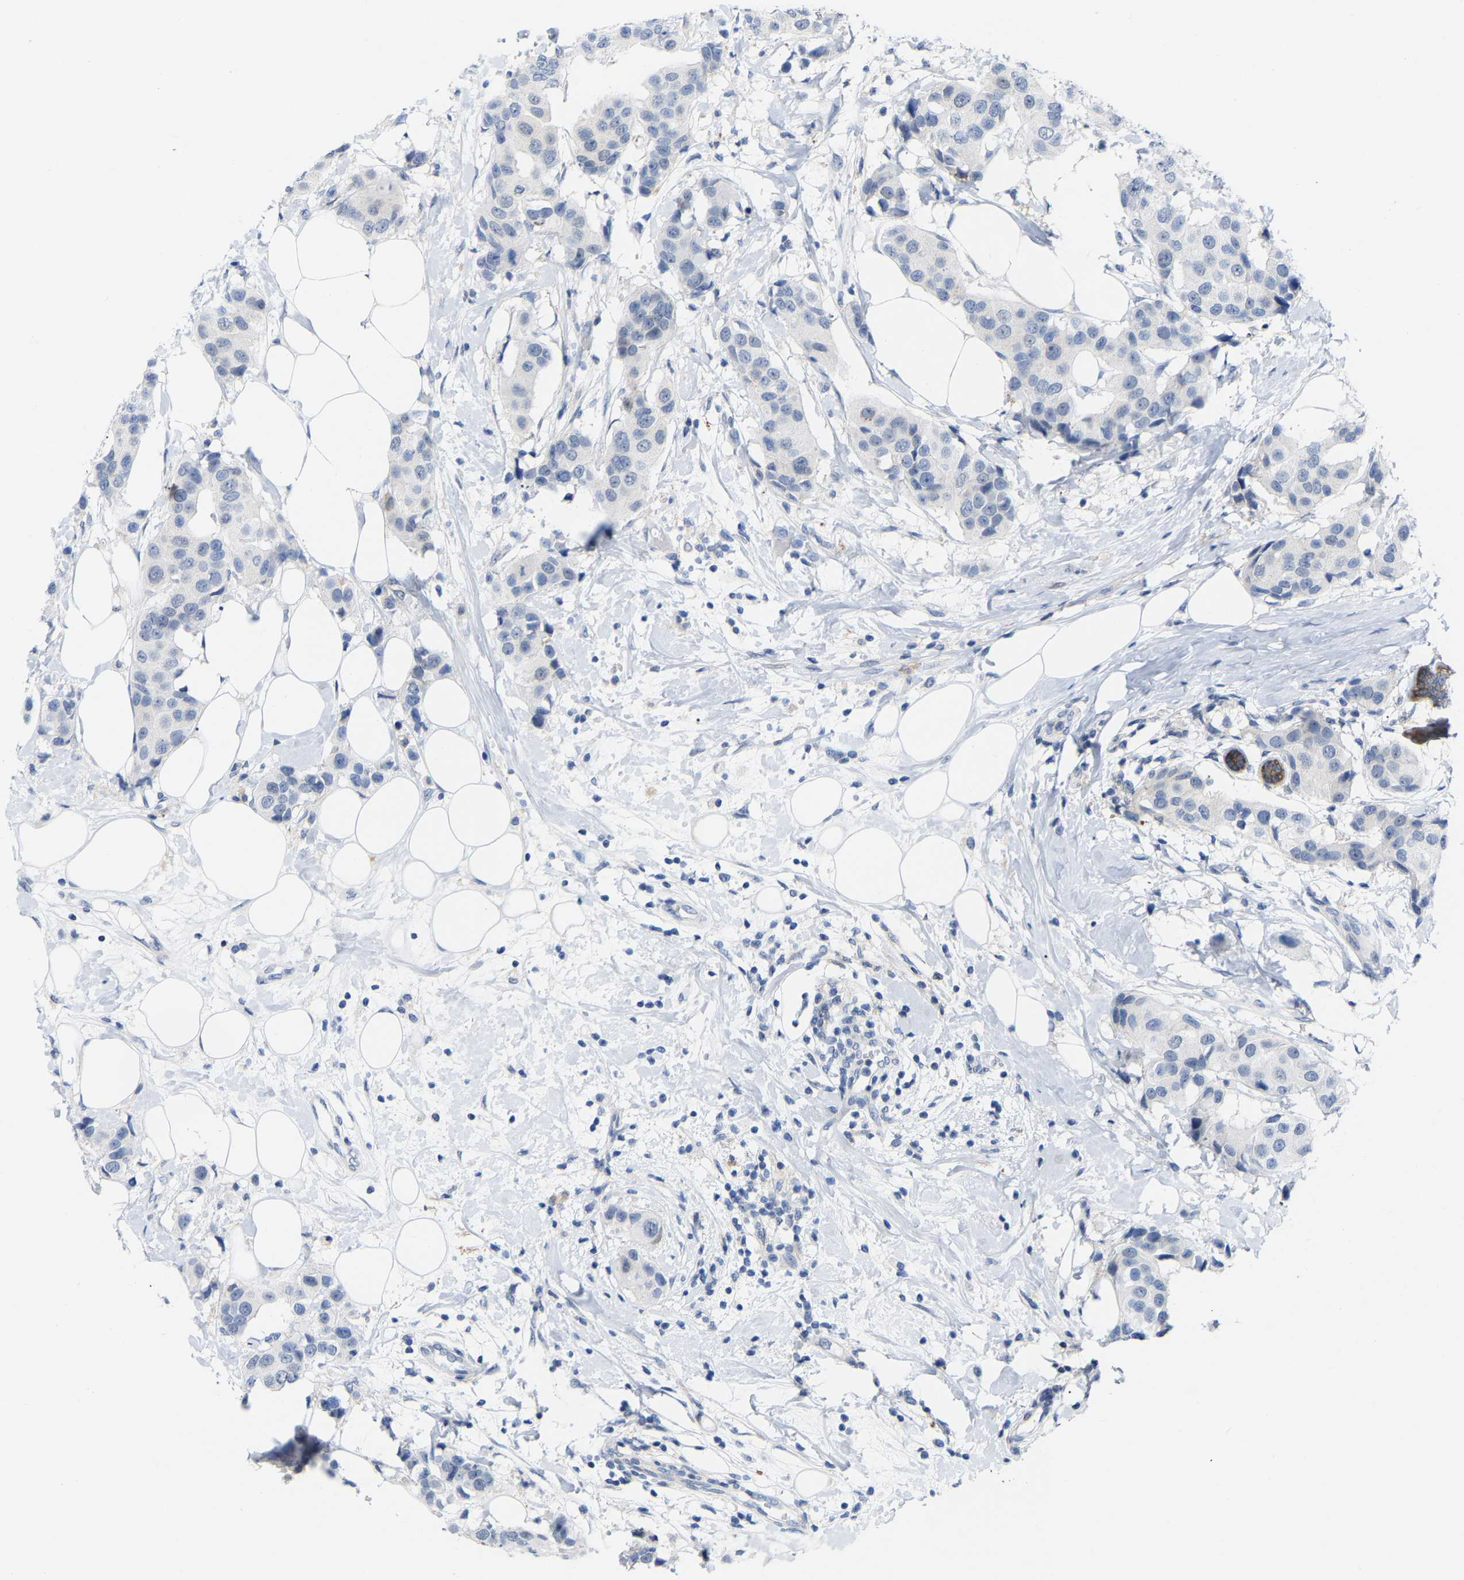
{"staining": {"intensity": "negative", "quantity": "none", "location": "none"}, "tissue": "breast cancer", "cell_type": "Tumor cells", "image_type": "cancer", "snomed": [{"axis": "morphology", "description": "Normal tissue, NOS"}, {"axis": "morphology", "description": "Duct carcinoma"}, {"axis": "topography", "description": "Breast"}], "caption": "Immunohistochemistry (IHC) photomicrograph of human breast cancer stained for a protein (brown), which demonstrates no positivity in tumor cells.", "gene": "ABTB2", "patient": {"sex": "female", "age": 39}}